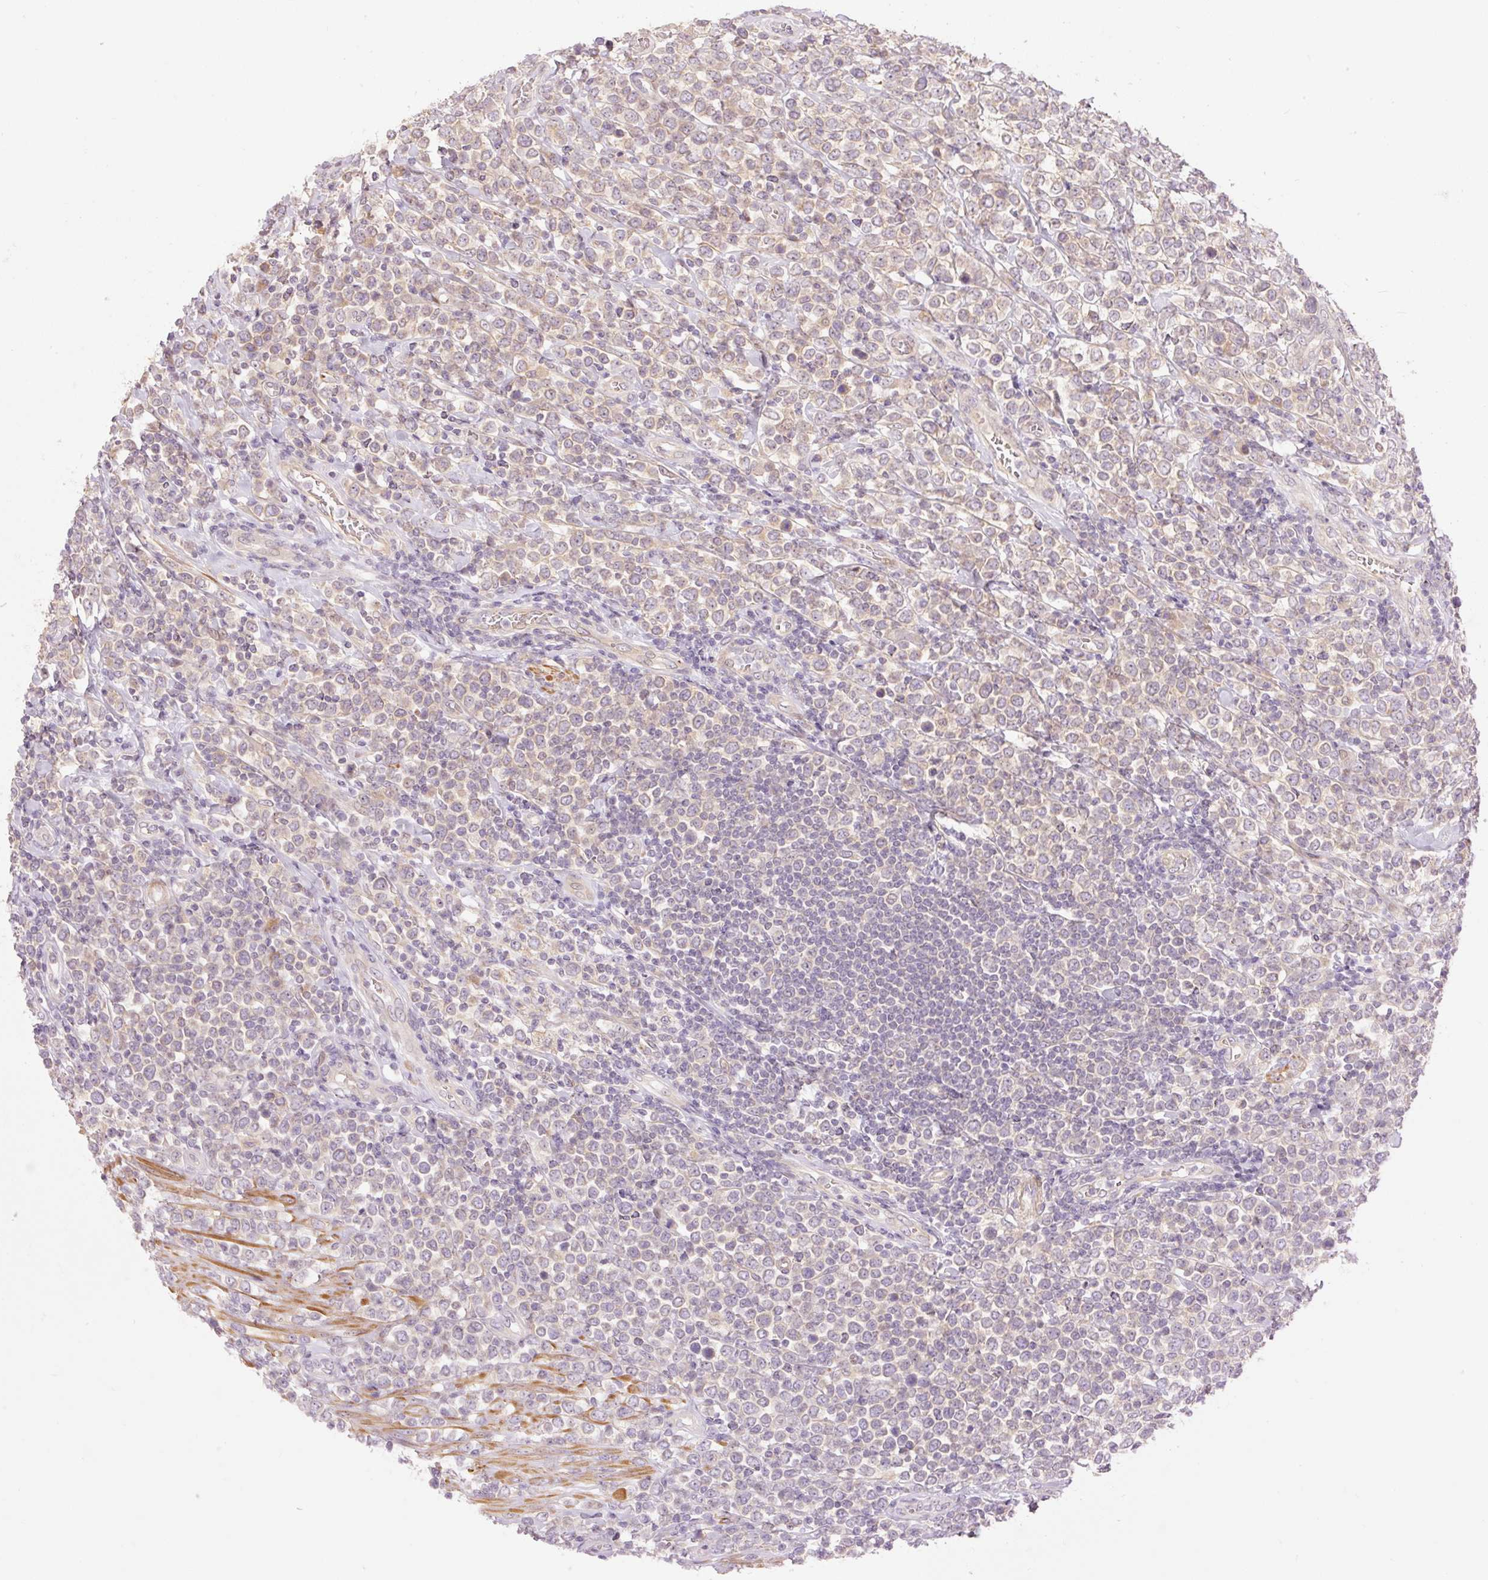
{"staining": {"intensity": "weak", "quantity": "<25%", "location": "cytoplasmic/membranous"}, "tissue": "lymphoma", "cell_type": "Tumor cells", "image_type": "cancer", "snomed": [{"axis": "morphology", "description": "Malignant lymphoma, non-Hodgkin's type, High grade"}, {"axis": "topography", "description": "Soft tissue"}], "caption": "Micrograph shows no significant protein positivity in tumor cells of high-grade malignant lymphoma, non-Hodgkin's type.", "gene": "SLC29A3", "patient": {"sex": "female", "age": 56}}